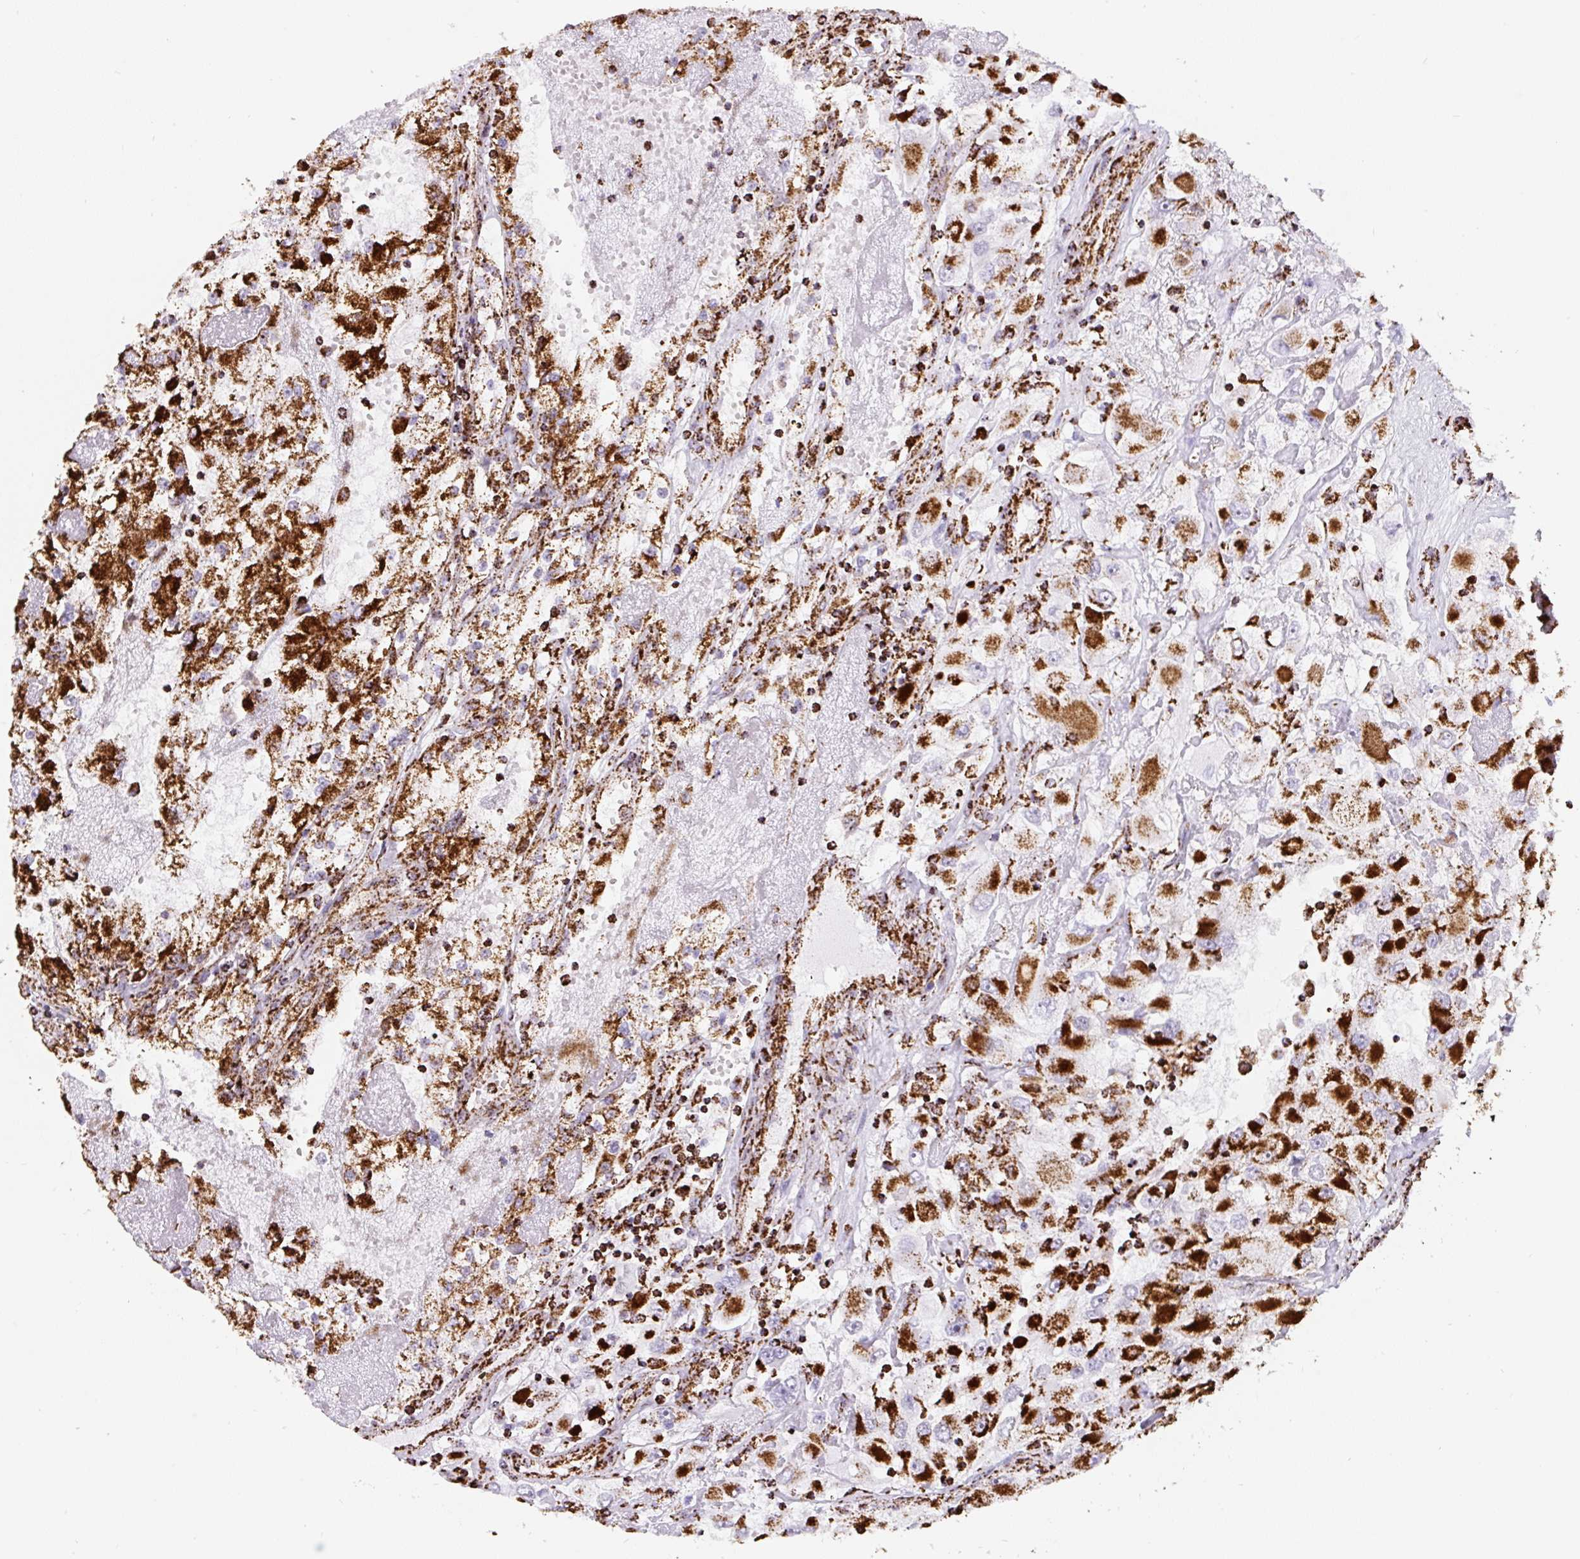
{"staining": {"intensity": "strong", "quantity": ">75%", "location": "cytoplasmic/membranous"}, "tissue": "renal cancer", "cell_type": "Tumor cells", "image_type": "cancer", "snomed": [{"axis": "morphology", "description": "Adenocarcinoma, NOS"}, {"axis": "topography", "description": "Kidney"}], "caption": "IHC (DAB) staining of renal adenocarcinoma shows strong cytoplasmic/membranous protein expression in about >75% of tumor cells.", "gene": "ATP5F1A", "patient": {"sex": "female", "age": 52}}